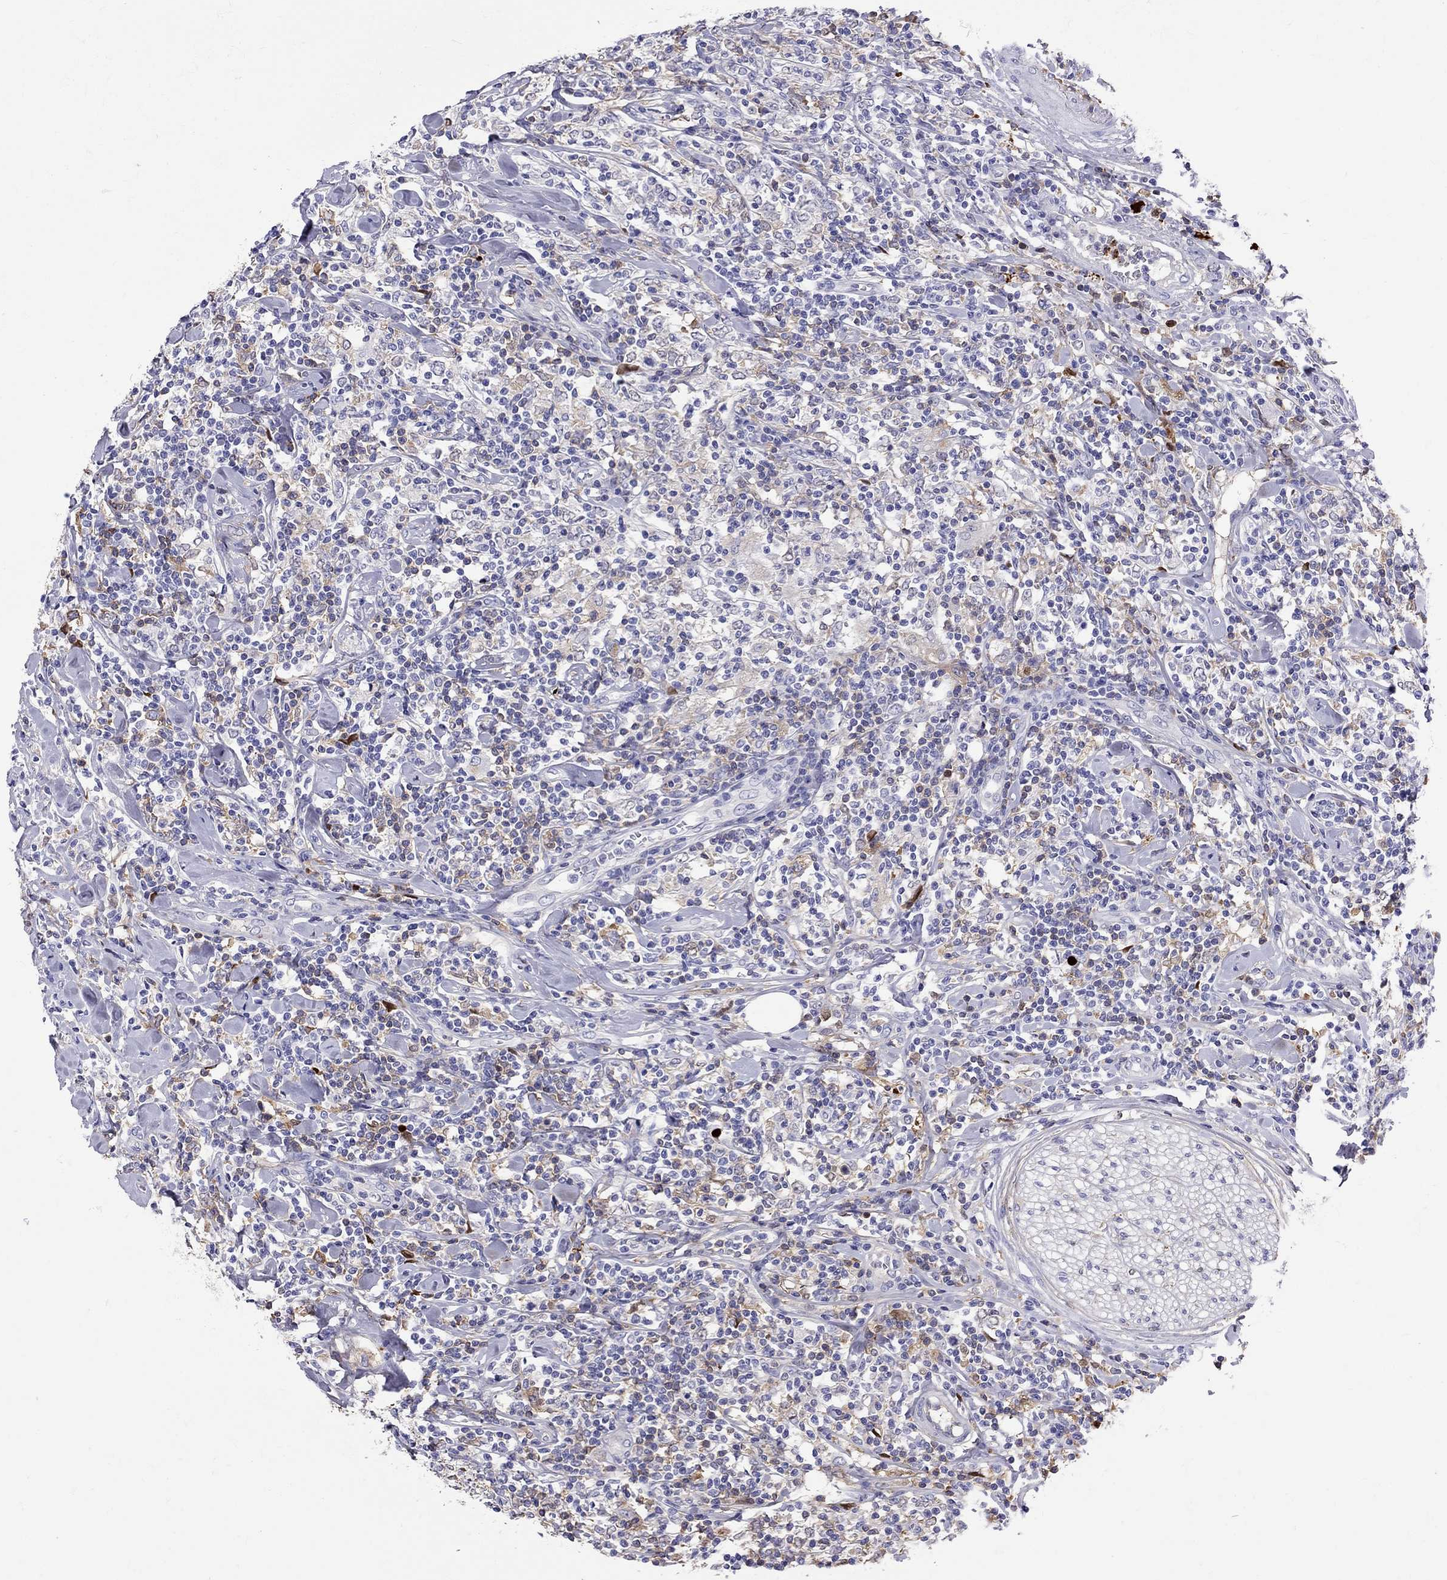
{"staining": {"intensity": "negative", "quantity": "none", "location": "none"}, "tissue": "lymphoma", "cell_type": "Tumor cells", "image_type": "cancer", "snomed": [{"axis": "morphology", "description": "Malignant lymphoma, non-Hodgkin's type, High grade"}, {"axis": "topography", "description": "Lymph node"}], "caption": "Protein analysis of lymphoma demonstrates no significant expression in tumor cells.", "gene": "SERPINA3", "patient": {"sex": "female", "age": 84}}